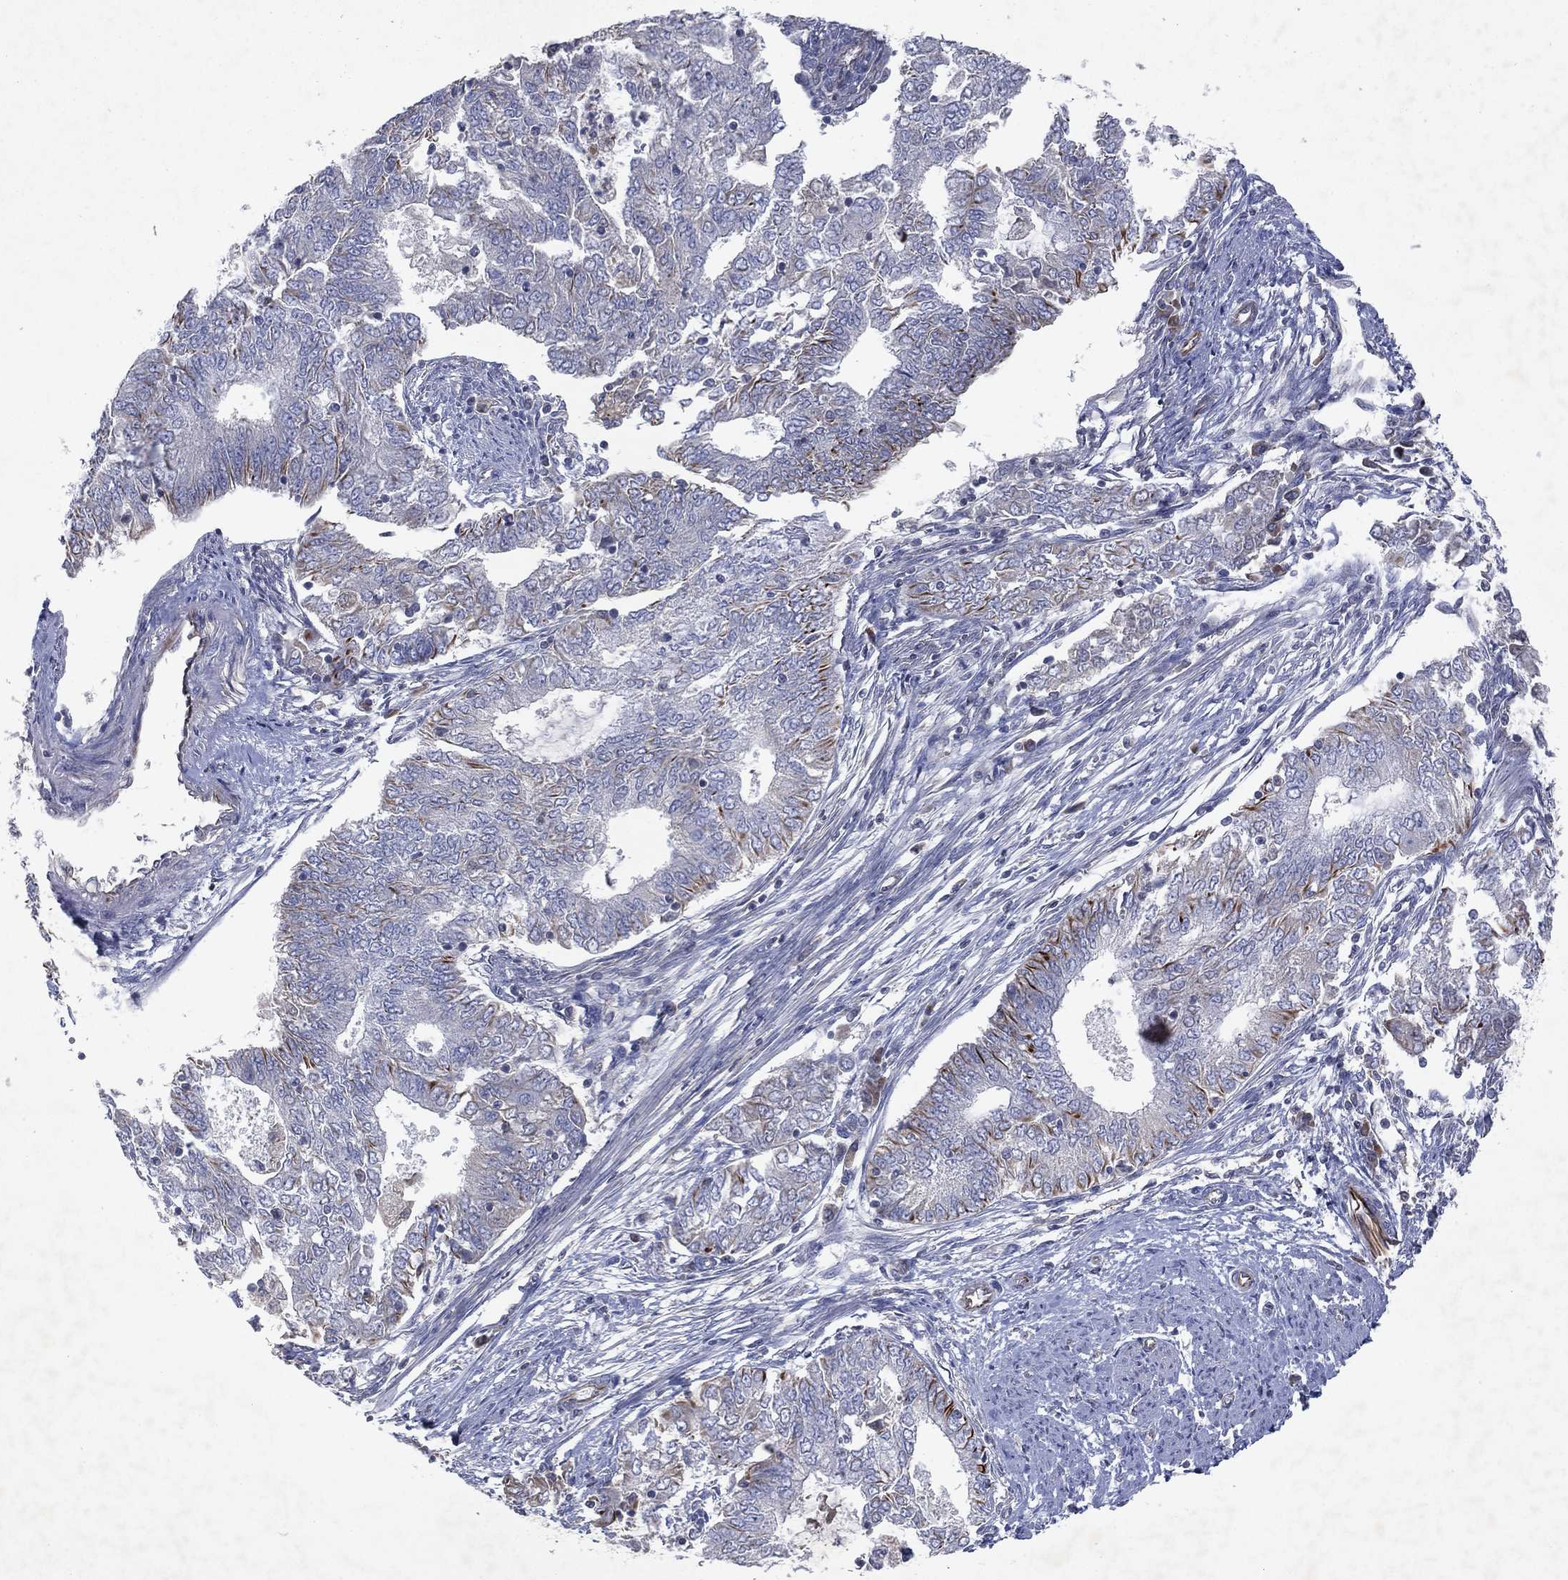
{"staining": {"intensity": "negative", "quantity": "none", "location": "none"}, "tissue": "endometrial cancer", "cell_type": "Tumor cells", "image_type": "cancer", "snomed": [{"axis": "morphology", "description": "Adenocarcinoma, NOS"}, {"axis": "topography", "description": "Endometrium"}], "caption": "High power microscopy histopathology image of an IHC image of adenocarcinoma (endometrial), revealing no significant expression in tumor cells.", "gene": "FLI1", "patient": {"sex": "female", "age": 62}}